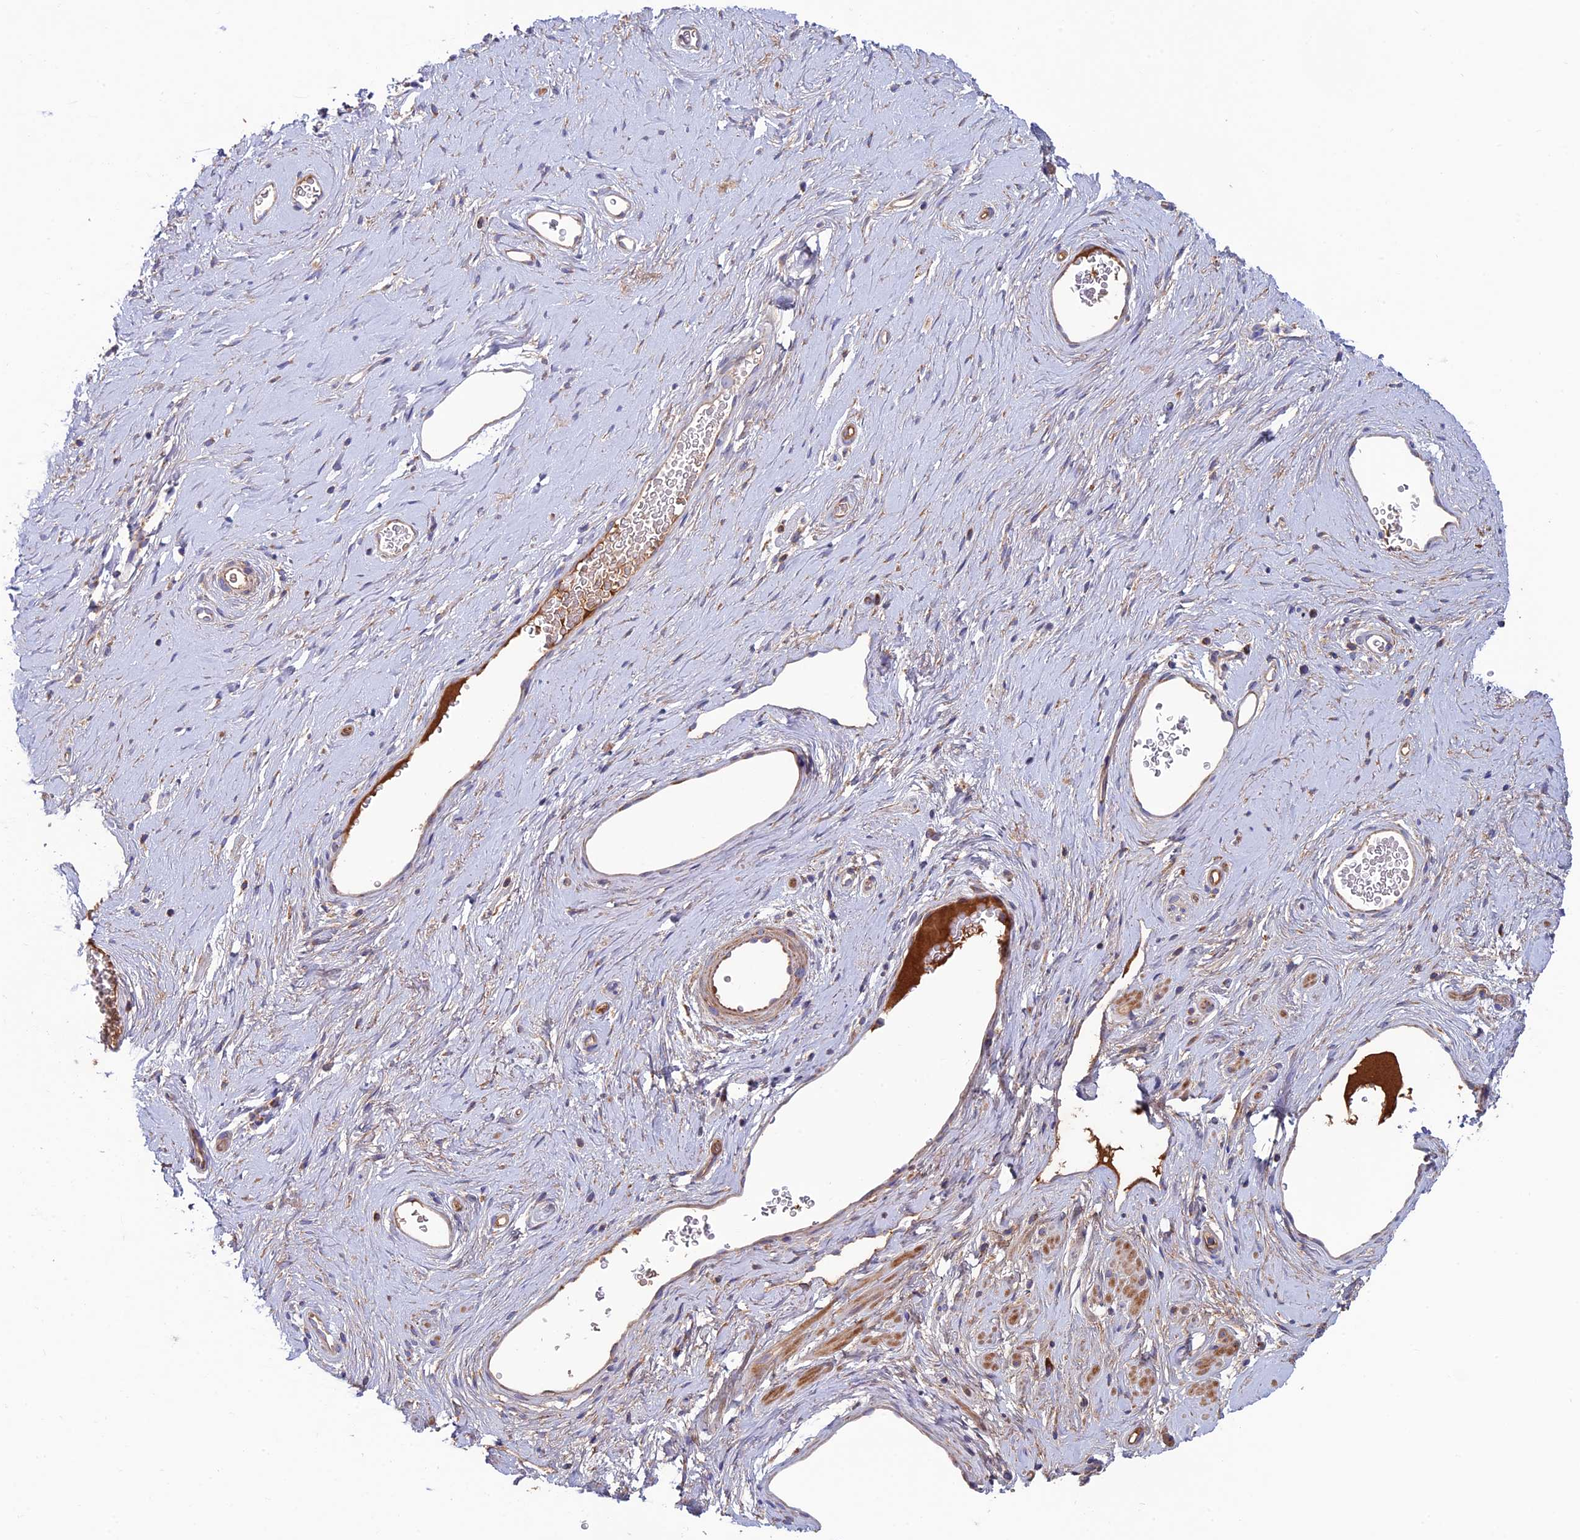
{"staining": {"intensity": "negative", "quantity": "none", "location": "none"}, "tissue": "adipose tissue", "cell_type": "Adipocytes", "image_type": "normal", "snomed": [{"axis": "morphology", "description": "Normal tissue, NOS"}, {"axis": "morphology", "description": "Adenocarcinoma, NOS"}, {"axis": "topography", "description": "Rectum"}, {"axis": "topography", "description": "Vagina"}, {"axis": "topography", "description": "Peripheral nerve tissue"}], "caption": "Immunohistochemistry micrograph of benign adipose tissue stained for a protein (brown), which demonstrates no expression in adipocytes. (DAB immunohistochemistry (IHC), high magnification).", "gene": "SLC15A5", "patient": {"sex": "female", "age": 71}}